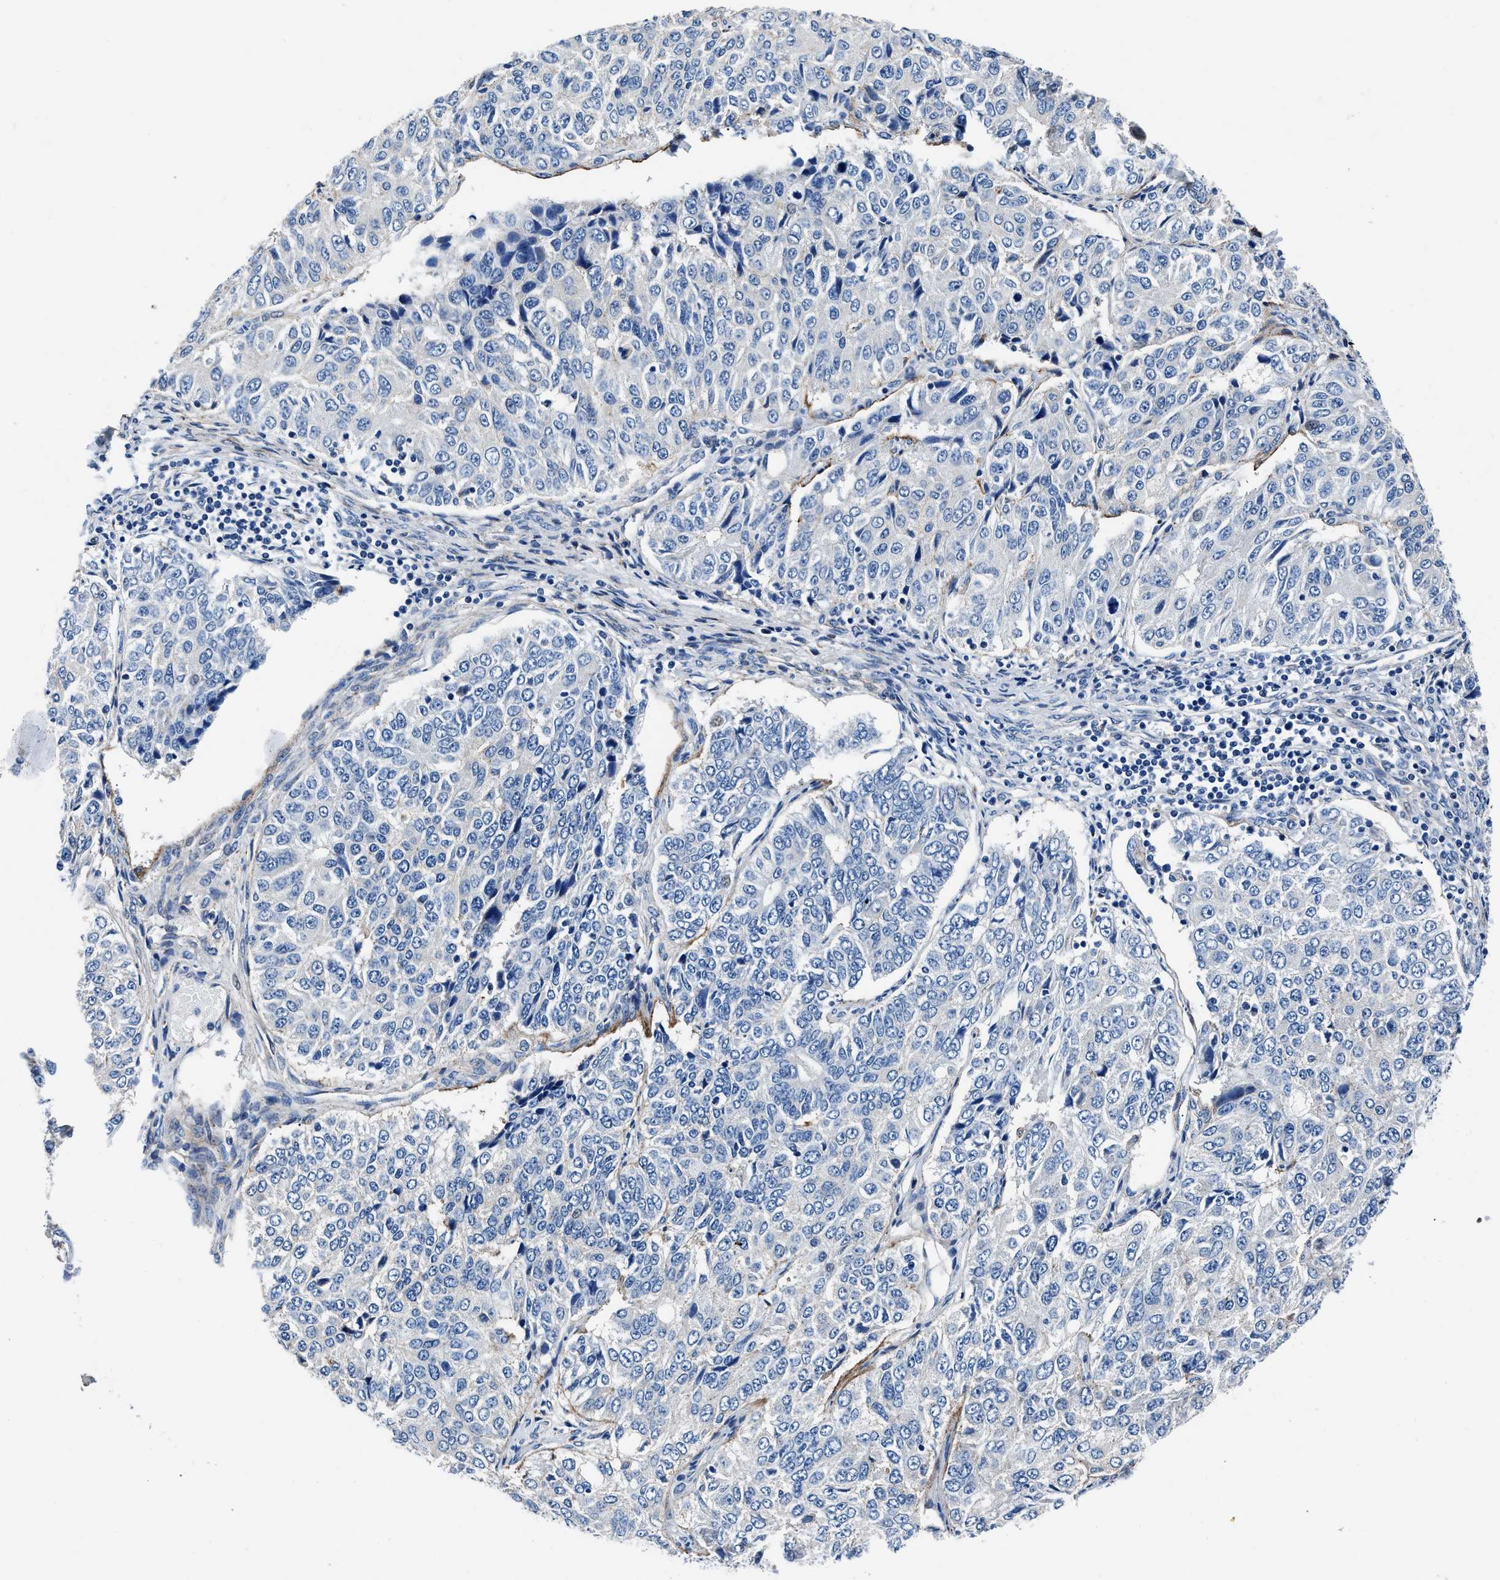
{"staining": {"intensity": "negative", "quantity": "none", "location": "none"}, "tissue": "ovarian cancer", "cell_type": "Tumor cells", "image_type": "cancer", "snomed": [{"axis": "morphology", "description": "Carcinoma, endometroid"}, {"axis": "topography", "description": "Ovary"}], "caption": "Tumor cells are negative for brown protein staining in ovarian cancer.", "gene": "DAG1", "patient": {"sex": "female", "age": 51}}